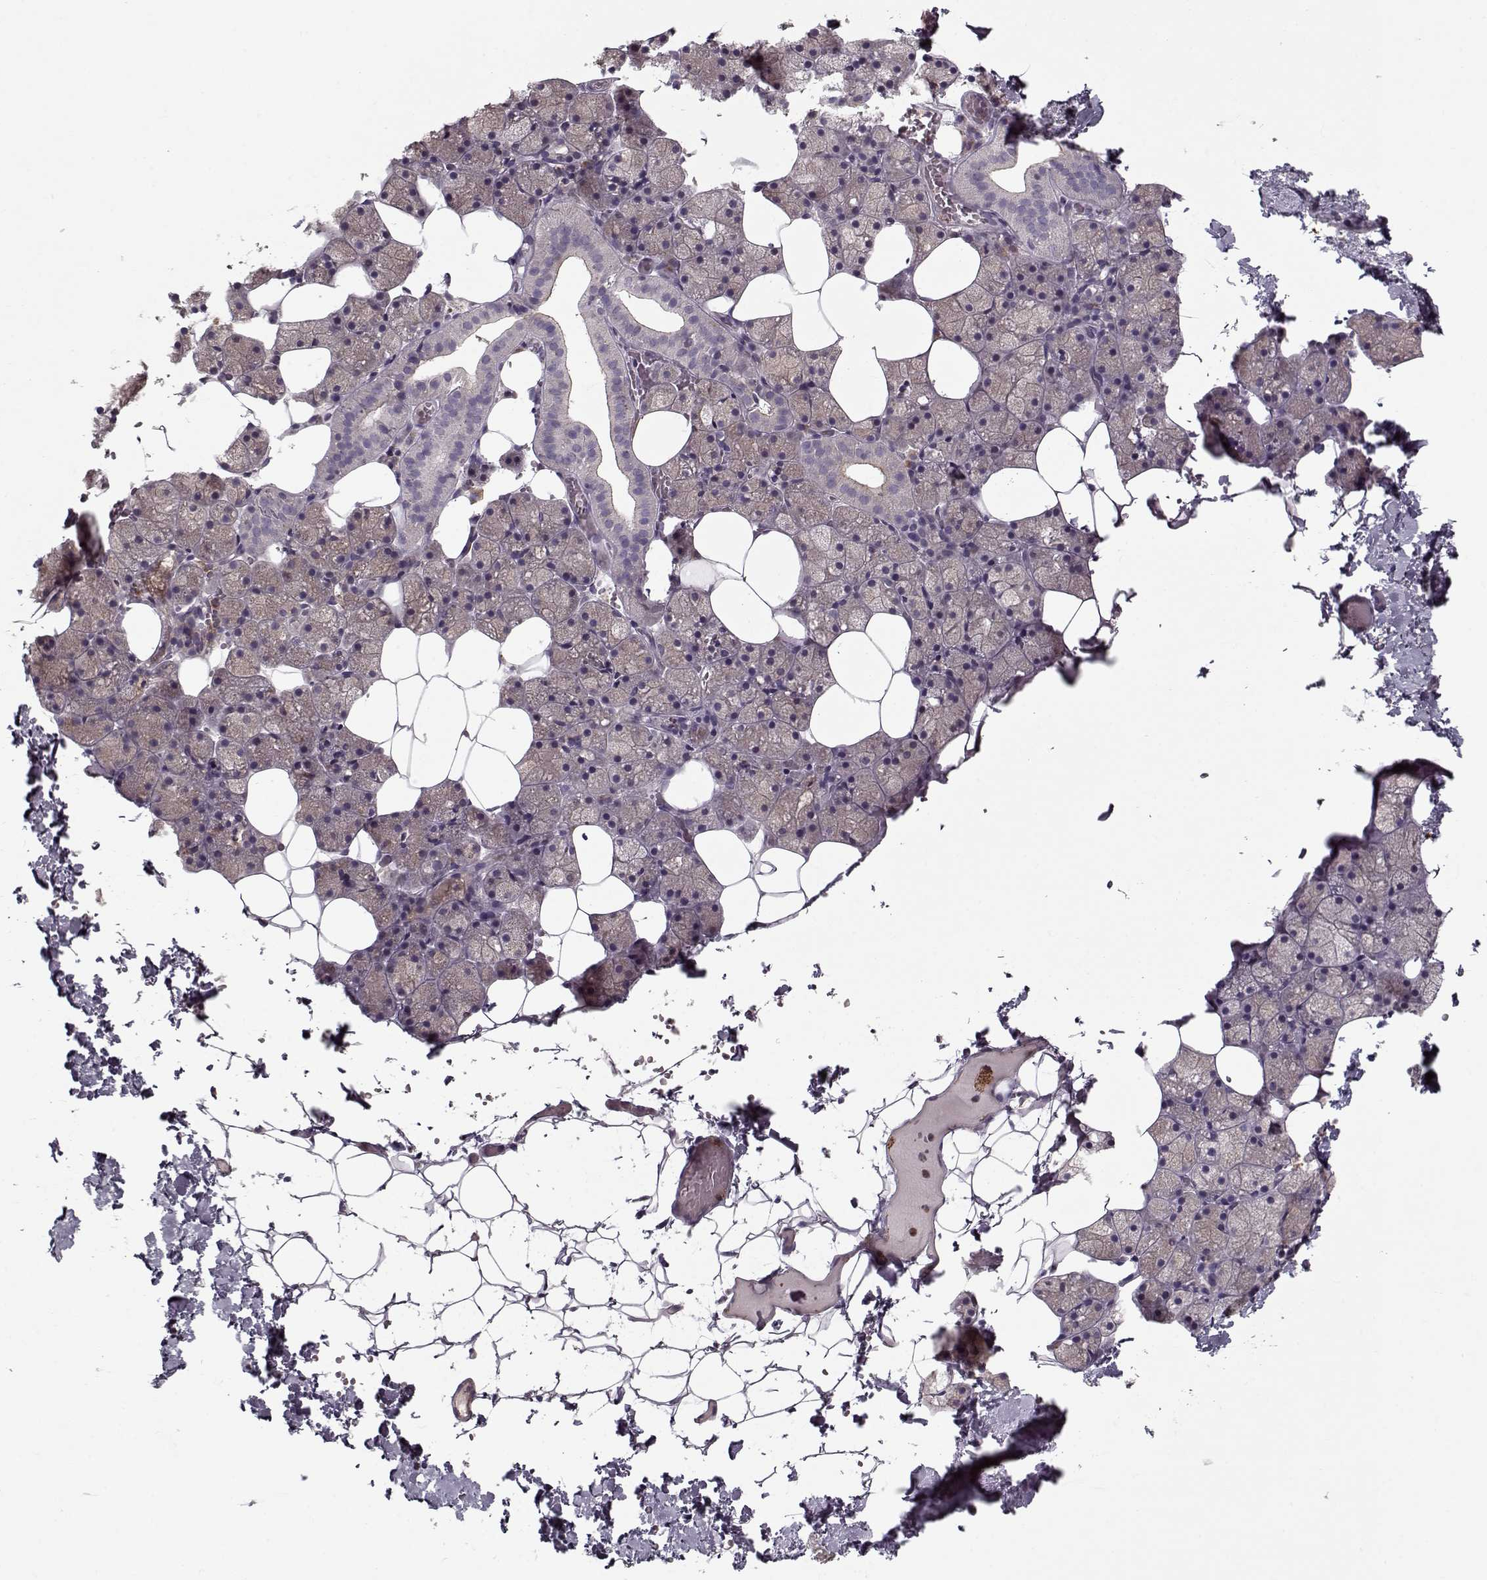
{"staining": {"intensity": "weak", "quantity": "25%-75%", "location": "cytoplasmic/membranous"}, "tissue": "salivary gland", "cell_type": "Glandular cells", "image_type": "normal", "snomed": [{"axis": "morphology", "description": "Normal tissue, NOS"}, {"axis": "topography", "description": "Salivary gland"}], "caption": "IHC staining of normal salivary gland, which exhibits low levels of weak cytoplasmic/membranous positivity in approximately 25%-75% of glandular cells indicating weak cytoplasmic/membranous protein positivity. The staining was performed using DAB (3,3'-diaminobenzidine) (brown) for protein detection and nuclei were counterstained in hematoxylin (blue).", "gene": "UNC13D", "patient": {"sex": "male", "age": 38}}